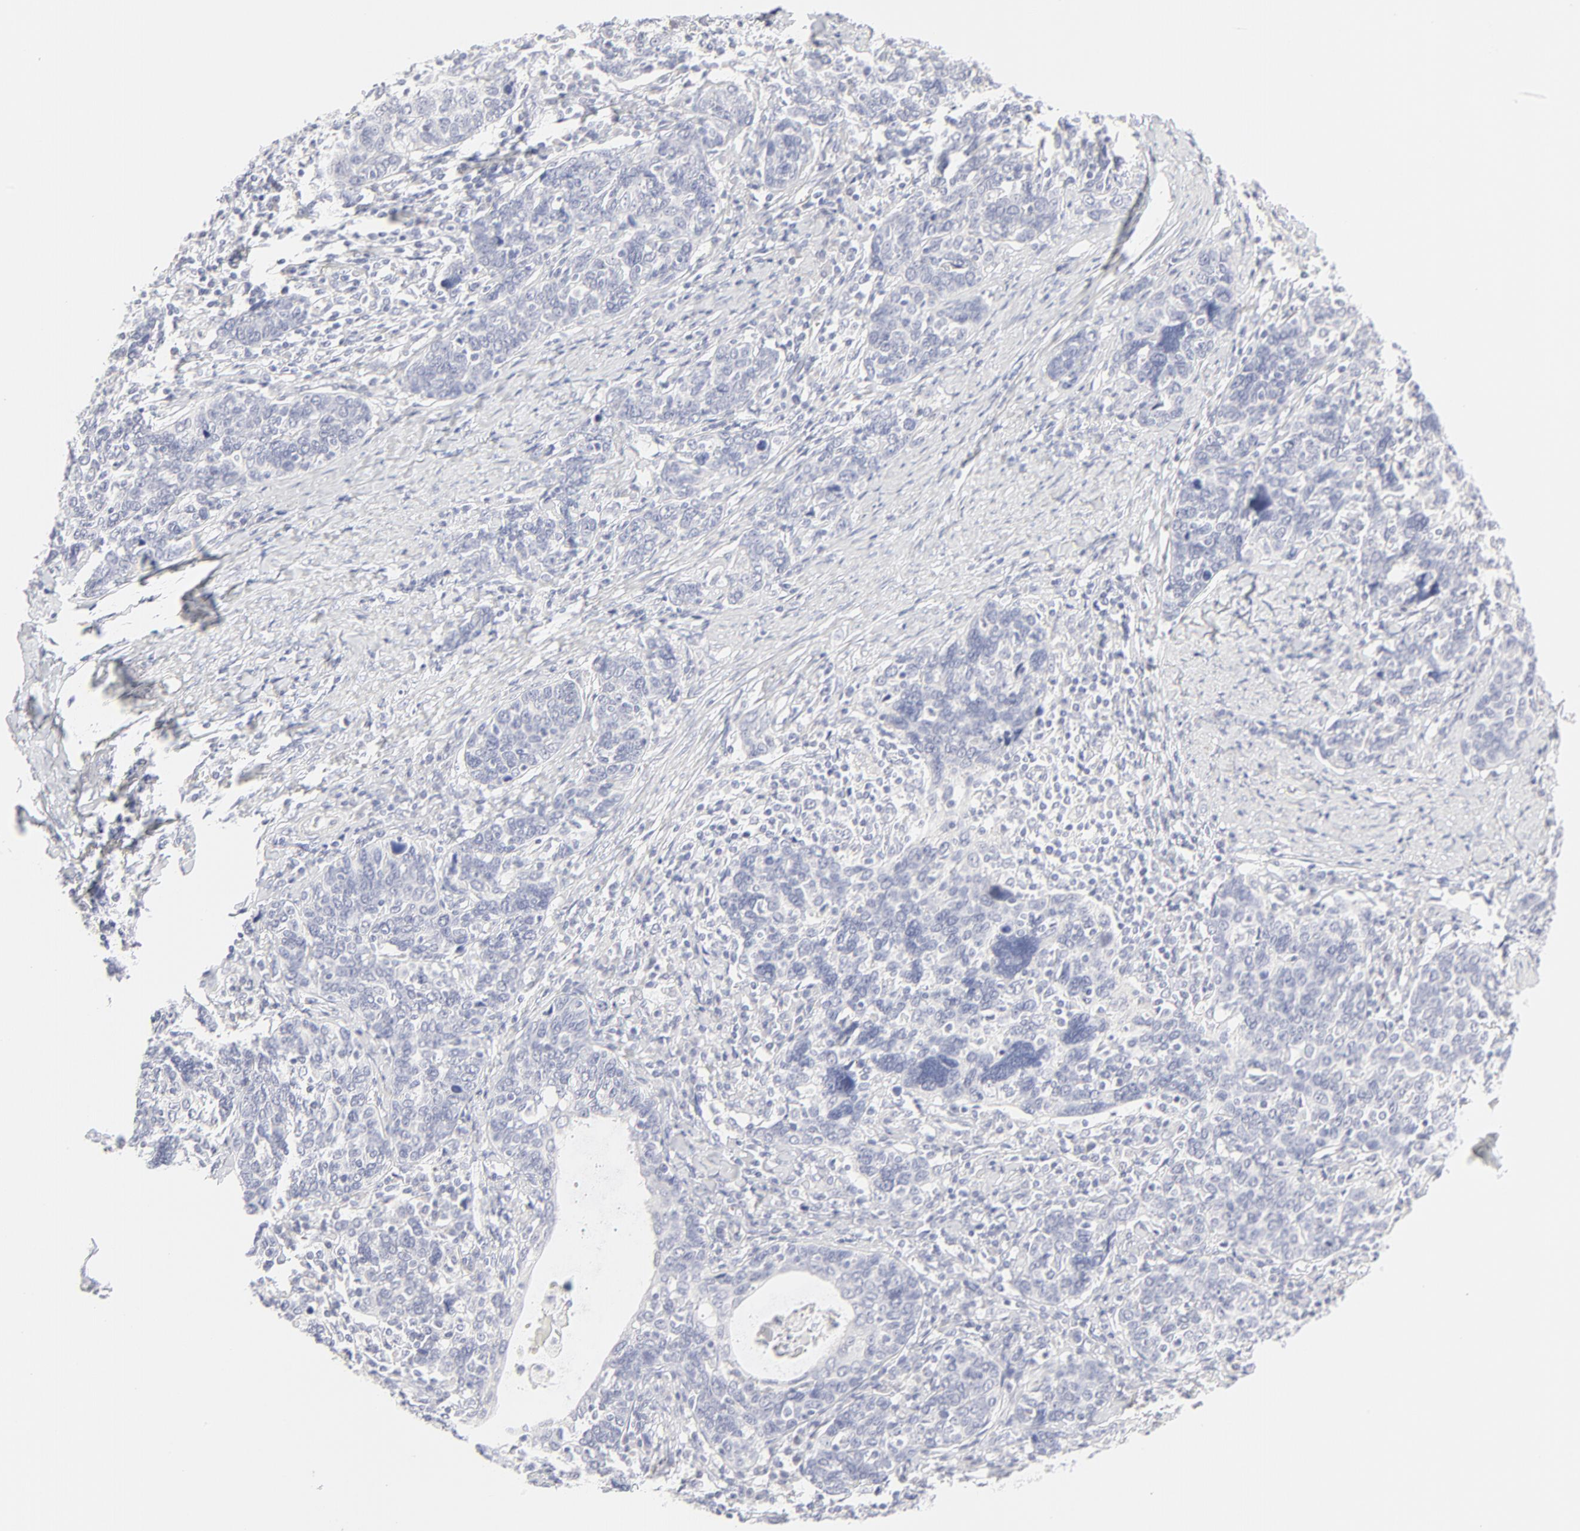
{"staining": {"intensity": "negative", "quantity": "none", "location": "none"}, "tissue": "cervical cancer", "cell_type": "Tumor cells", "image_type": "cancer", "snomed": [{"axis": "morphology", "description": "Squamous cell carcinoma, NOS"}, {"axis": "topography", "description": "Cervix"}], "caption": "Immunohistochemical staining of cervical cancer reveals no significant positivity in tumor cells.", "gene": "NPNT", "patient": {"sex": "female", "age": 41}}